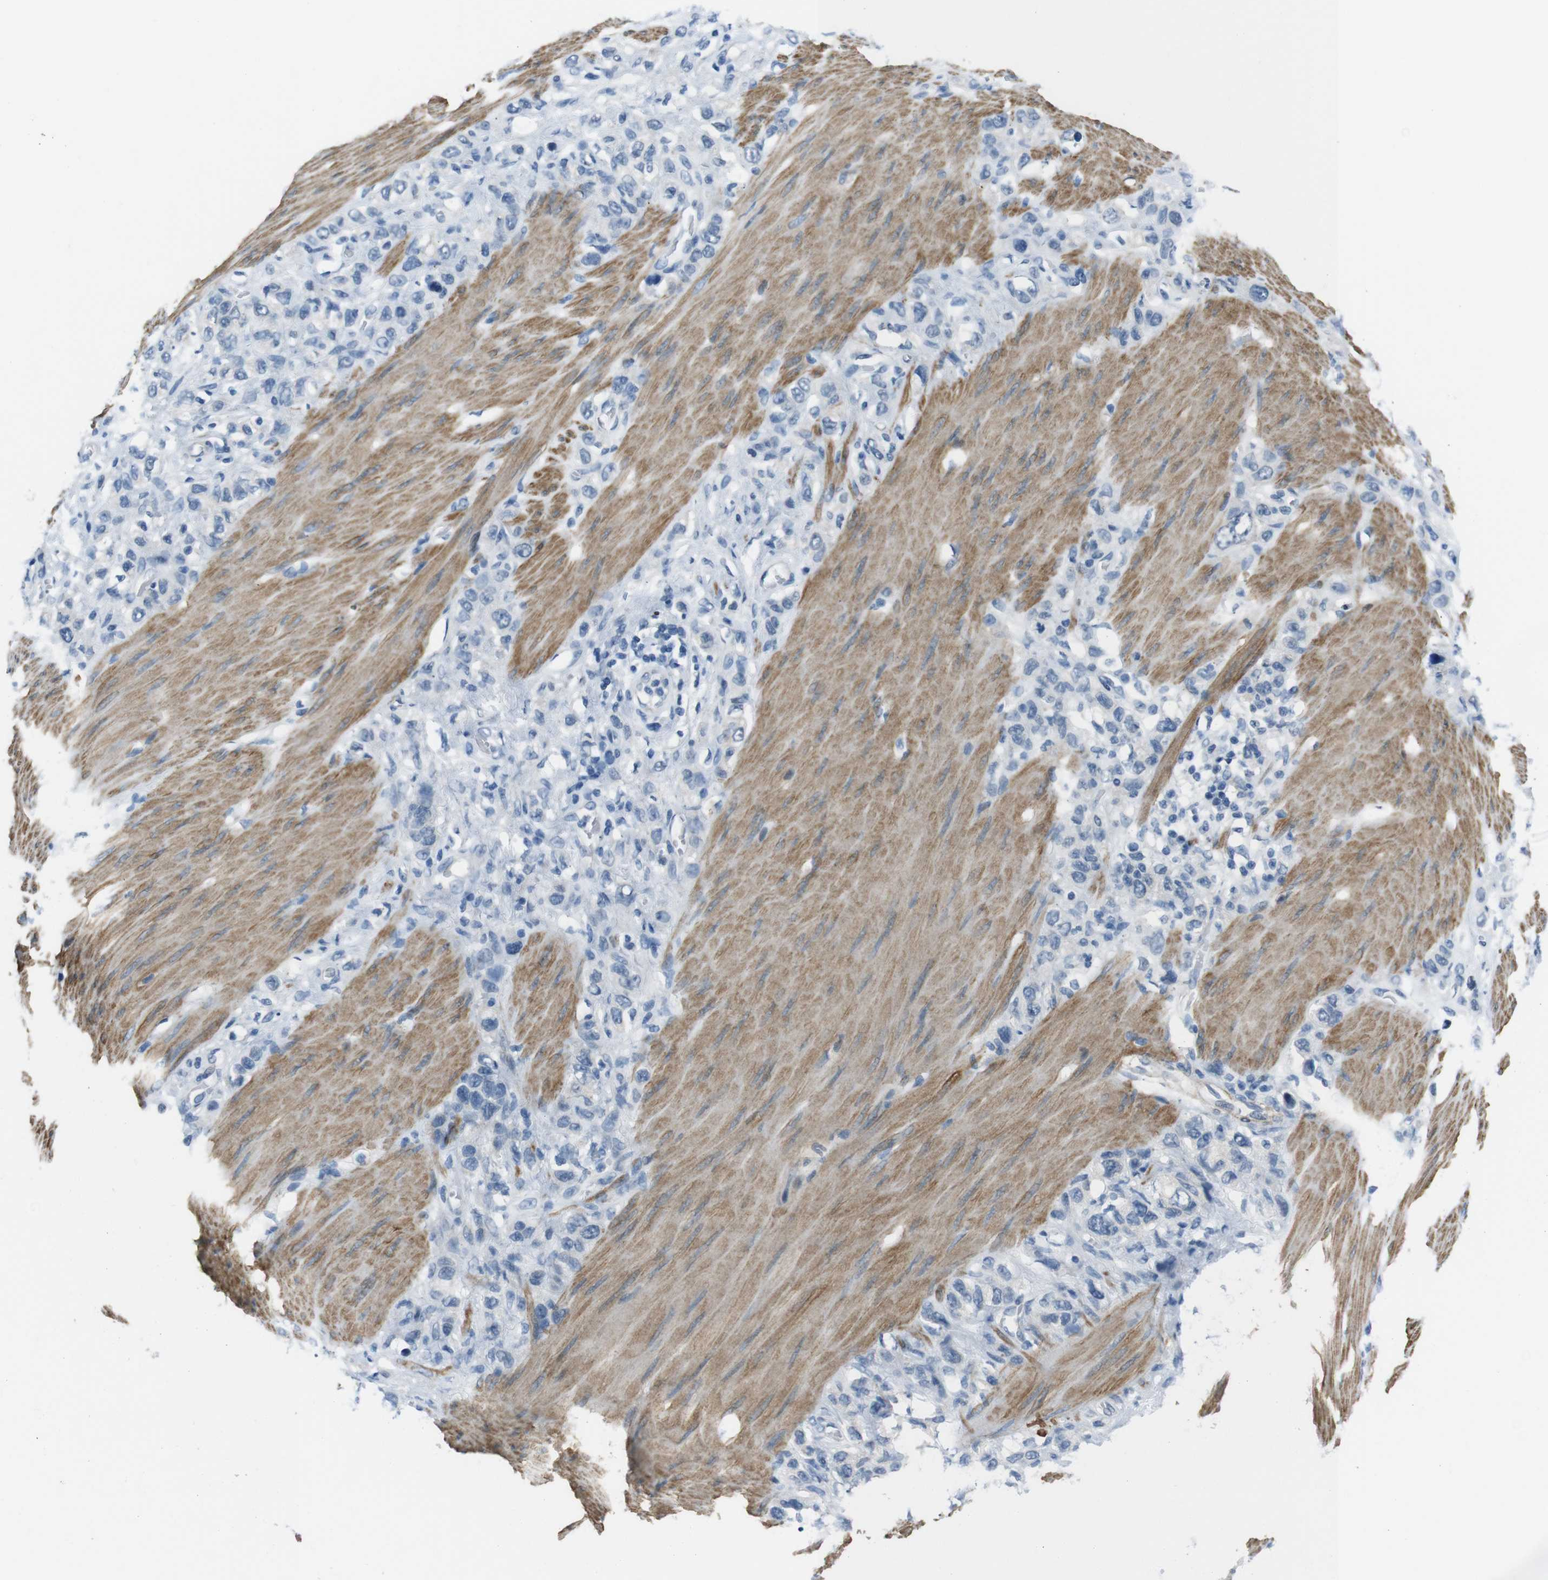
{"staining": {"intensity": "negative", "quantity": "none", "location": "none"}, "tissue": "stomach cancer", "cell_type": "Tumor cells", "image_type": "cancer", "snomed": [{"axis": "morphology", "description": "Adenocarcinoma, NOS"}, {"axis": "morphology", "description": "Adenocarcinoma, High grade"}, {"axis": "topography", "description": "Stomach, upper"}, {"axis": "topography", "description": "Stomach, lower"}], "caption": "Immunohistochemical staining of stomach cancer (adenocarcinoma (high-grade)) reveals no significant staining in tumor cells.", "gene": "HRH2", "patient": {"sex": "female", "age": 65}}